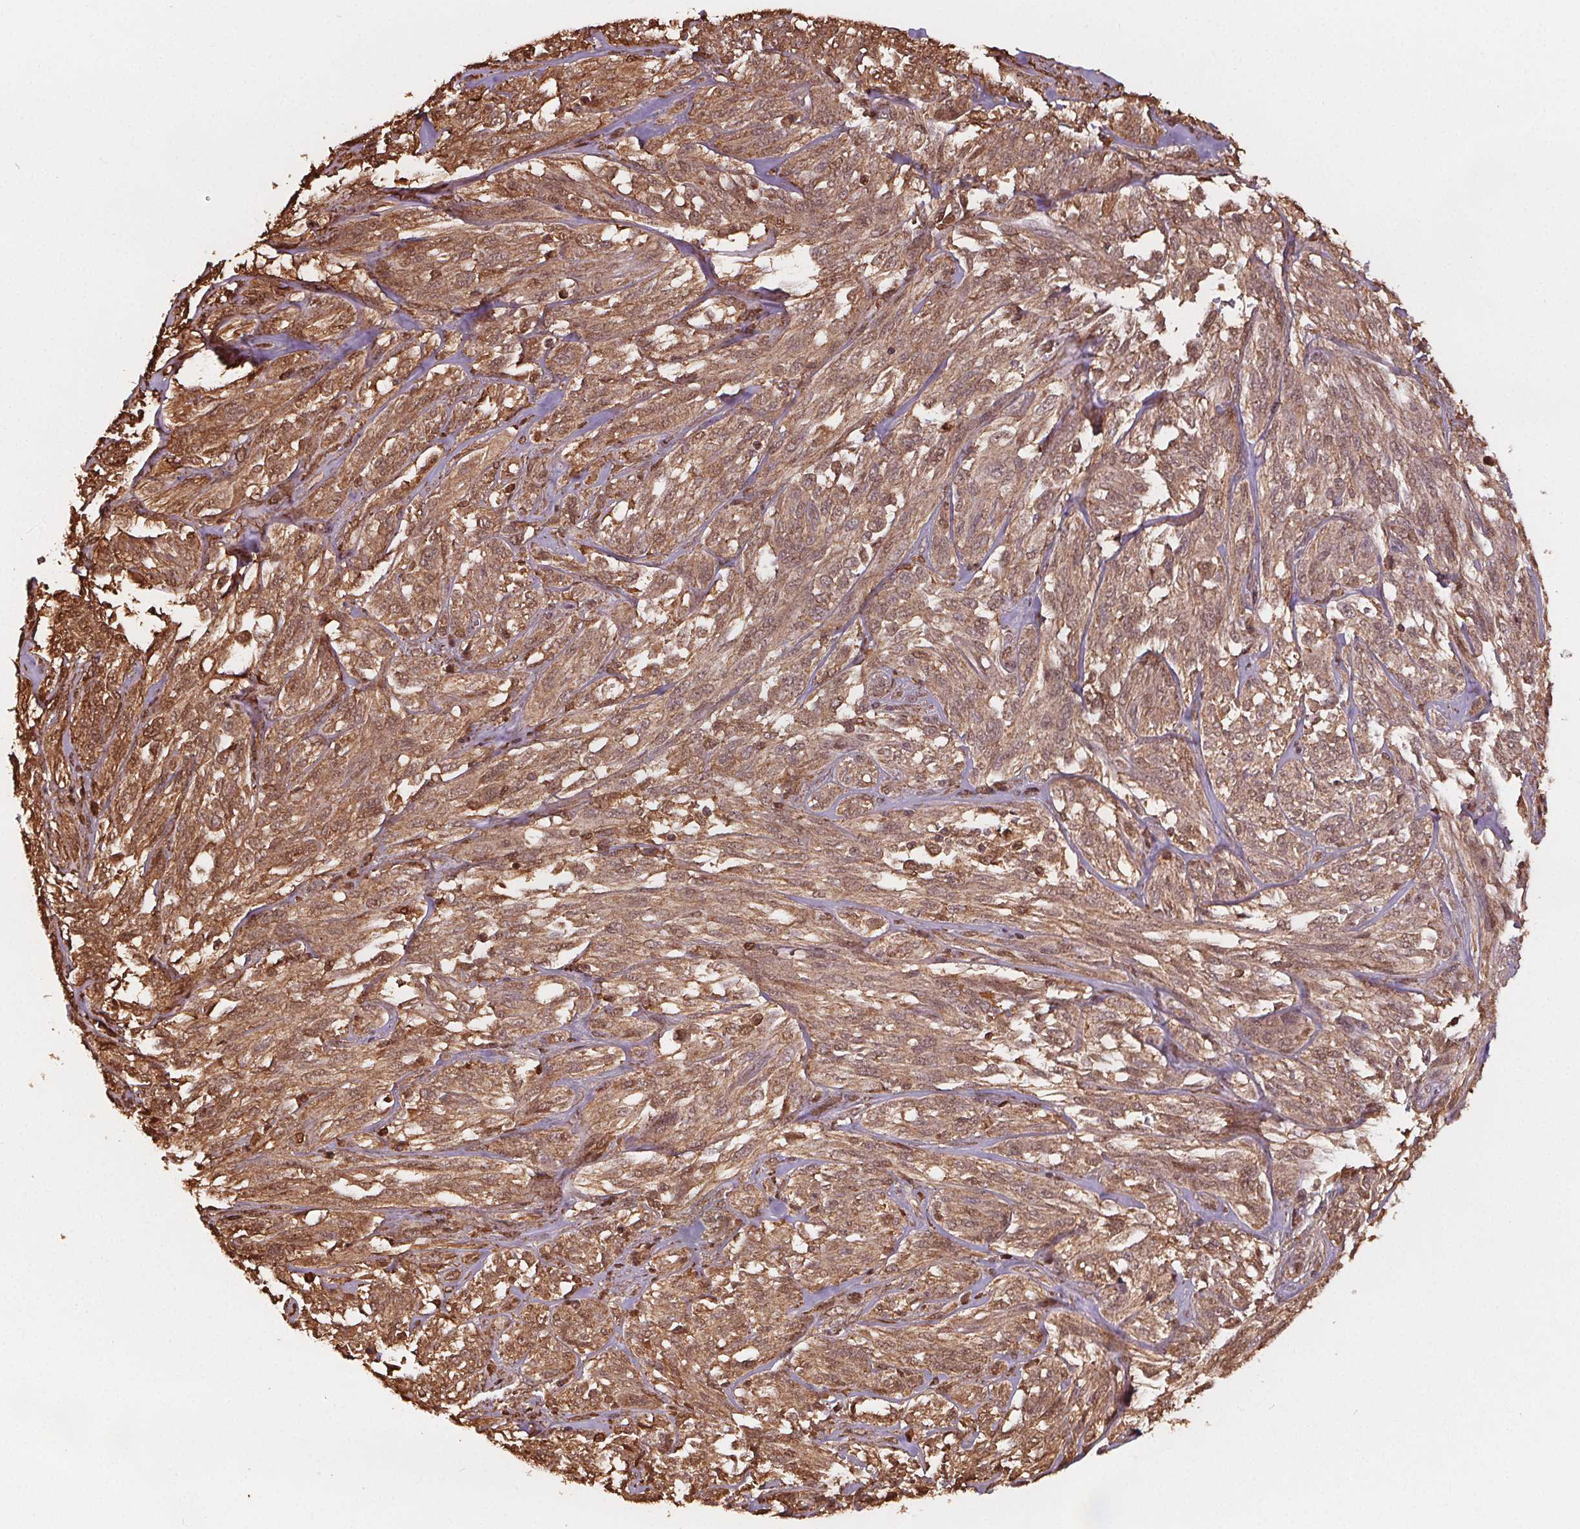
{"staining": {"intensity": "moderate", "quantity": ">75%", "location": "cytoplasmic/membranous,nuclear"}, "tissue": "melanoma", "cell_type": "Tumor cells", "image_type": "cancer", "snomed": [{"axis": "morphology", "description": "Malignant melanoma, NOS"}, {"axis": "topography", "description": "Skin"}], "caption": "A high-resolution image shows immunohistochemistry (IHC) staining of melanoma, which reveals moderate cytoplasmic/membranous and nuclear positivity in about >75% of tumor cells.", "gene": "ENO1", "patient": {"sex": "female", "age": 91}}